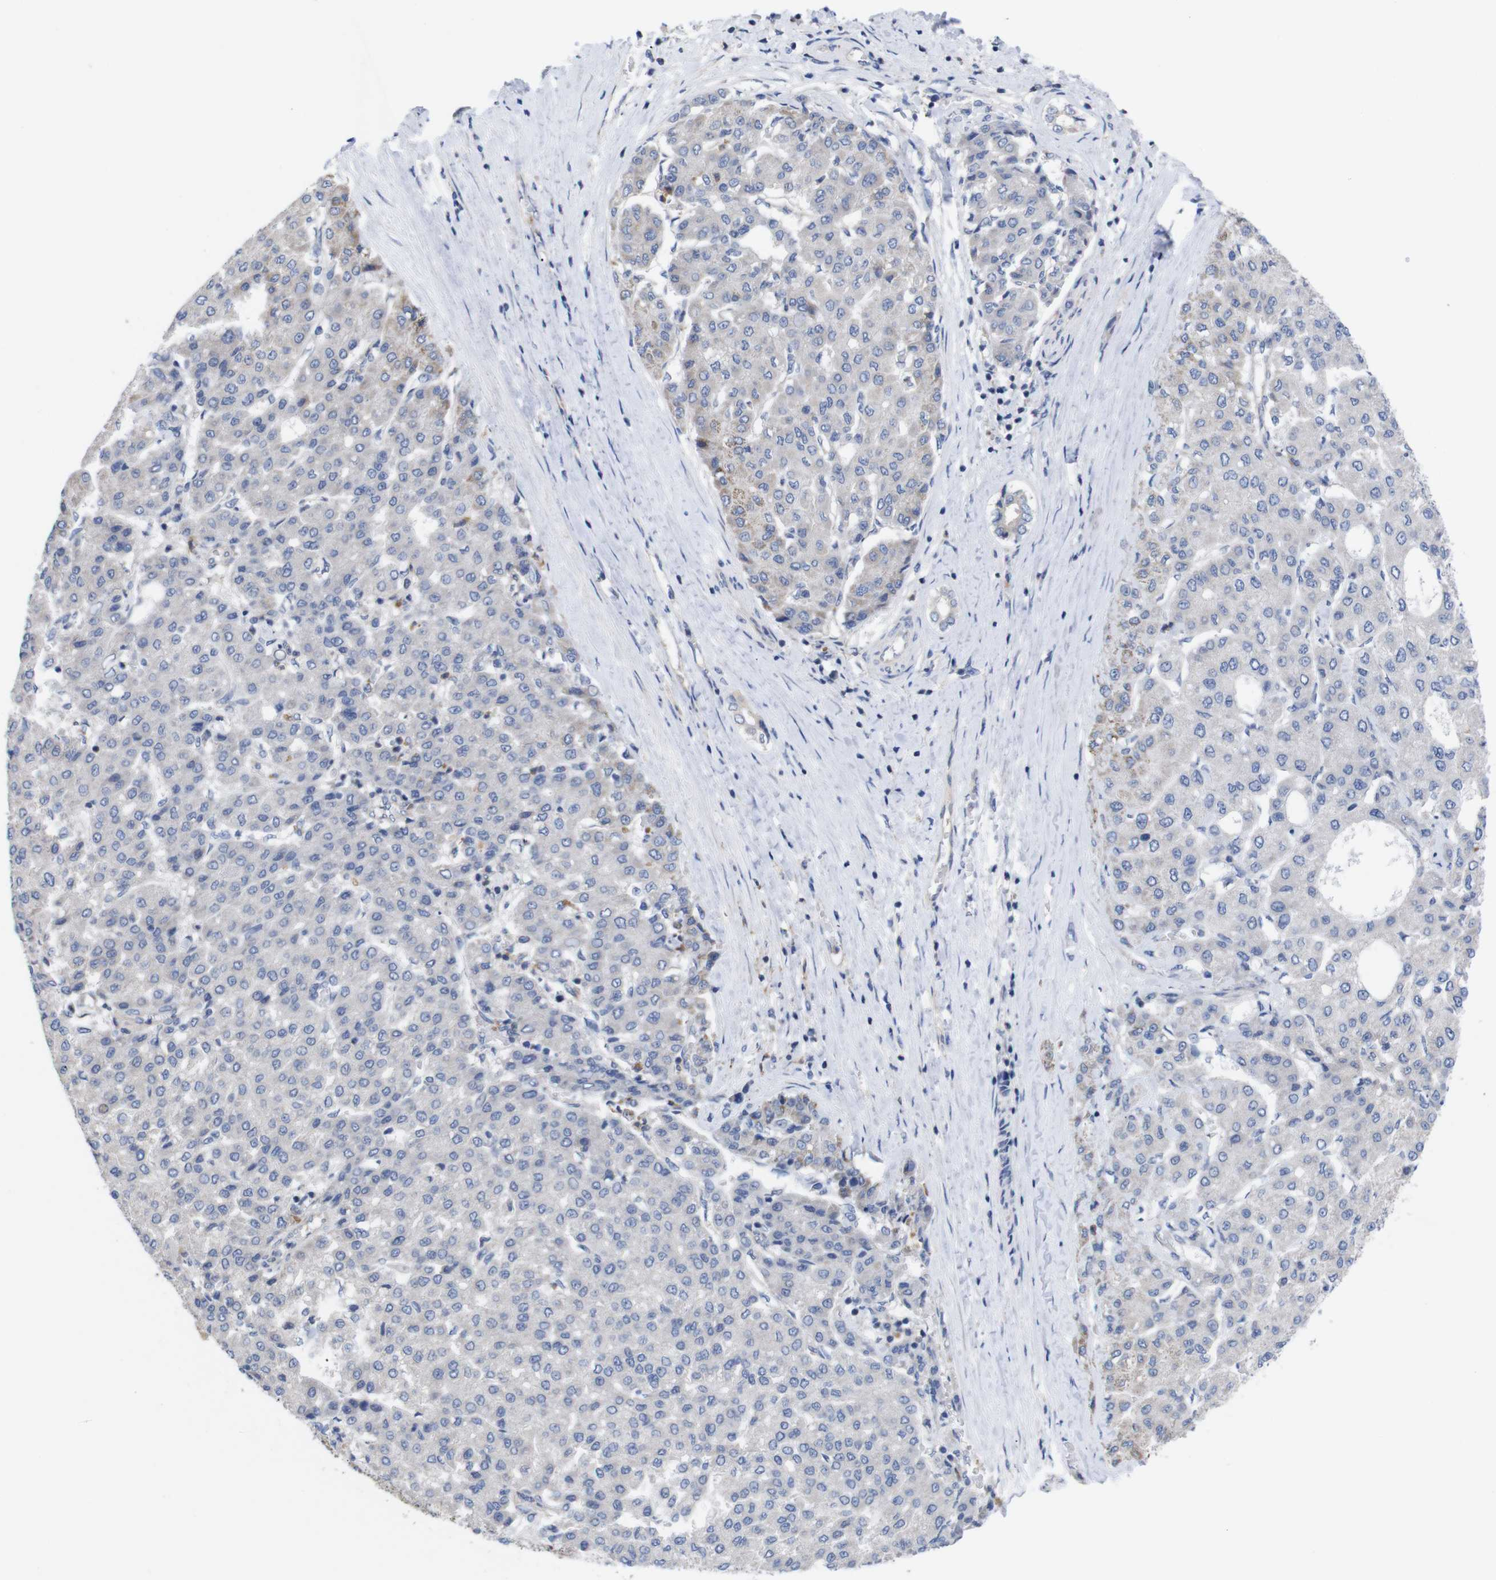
{"staining": {"intensity": "negative", "quantity": "none", "location": "none"}, "tissue": "liver cancer", "cell_type": "Tumor cells", "image_type": "cancer", "snomed": [{"axis": "morphology", "description": "Carcinoma, Hepatocellular, NOS"}, {"axis": "topography", "description": "Liver"}], "caption": "Micrograph shows no protein positivity in tumor cells of liver hepatocellular carcinoma tissue.", "gene": "USH1C", "patient": {"sex": "male", "age": 65}}